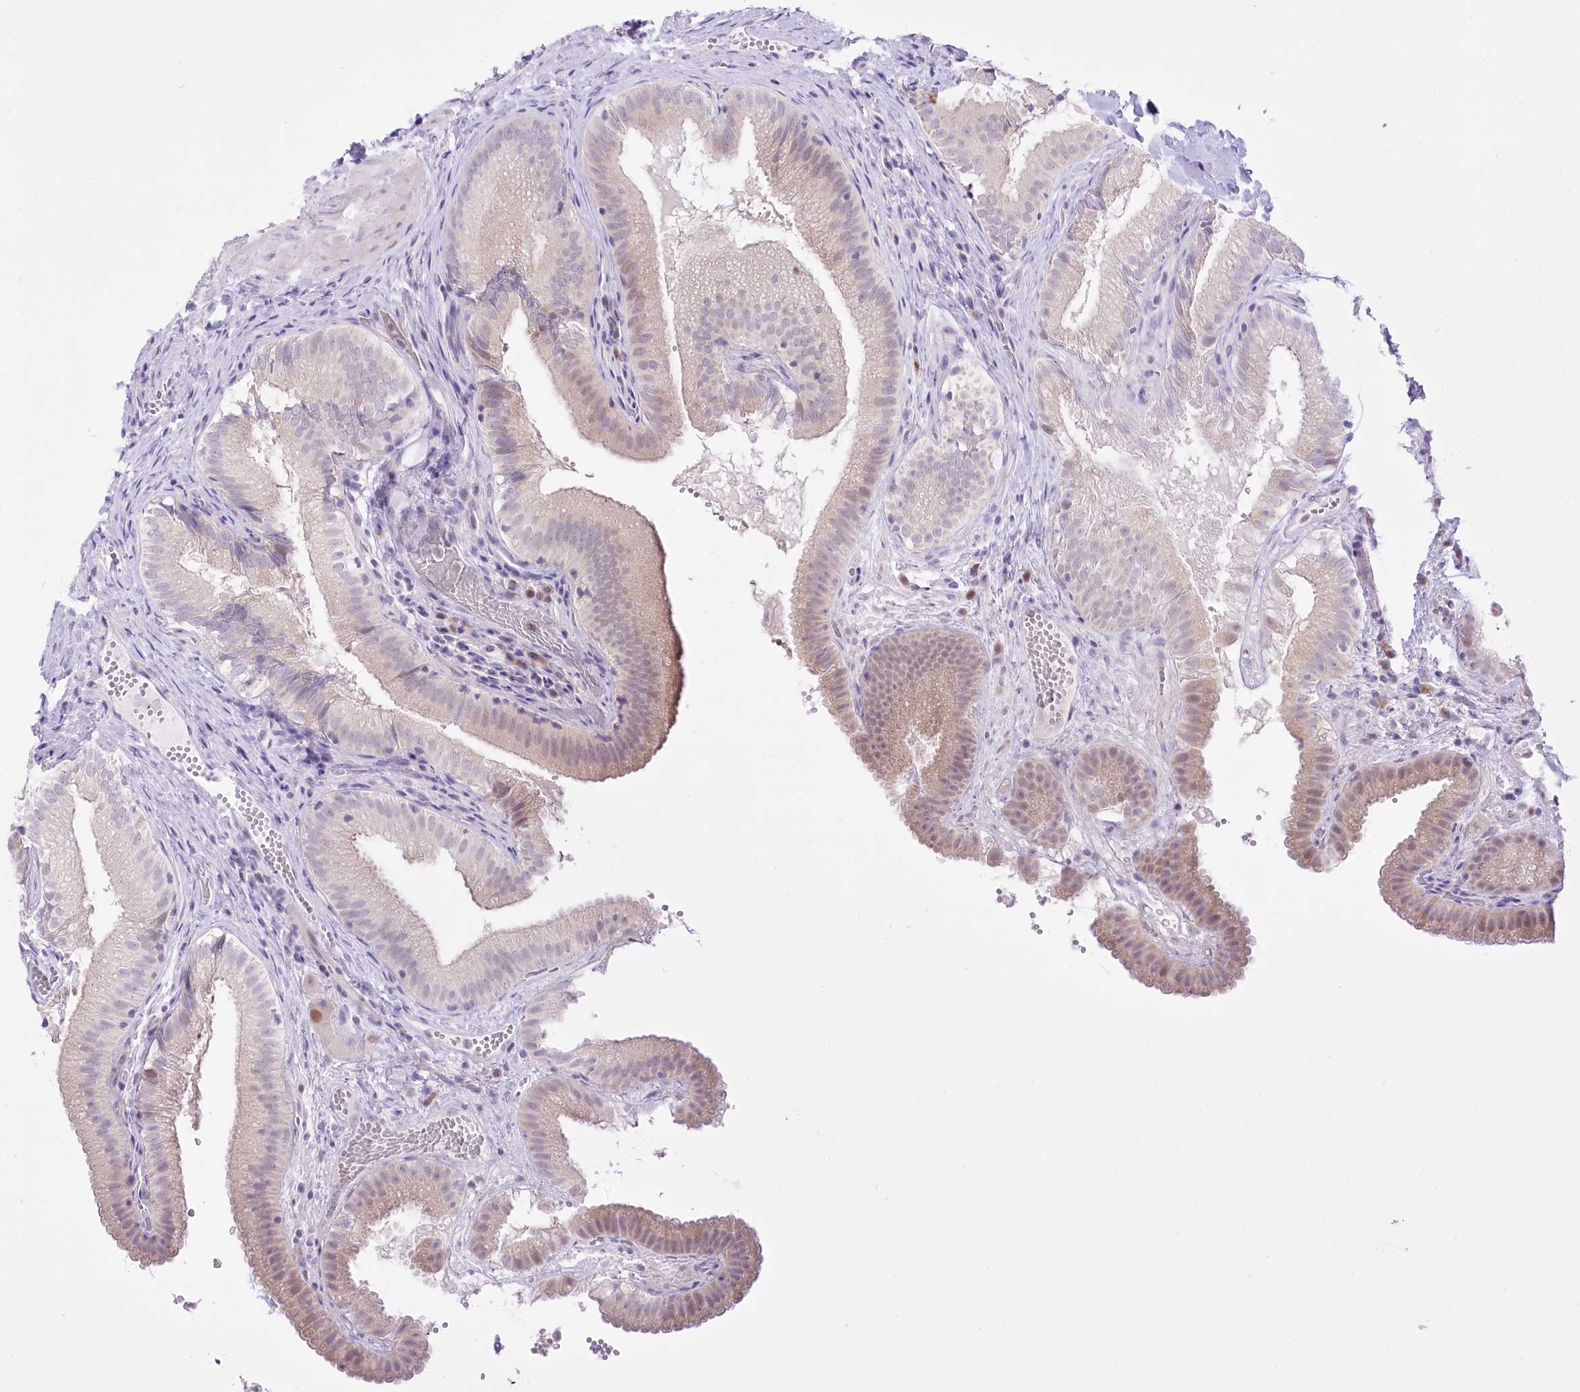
{"staining": {"intensity": "weak", "quantity": "<25%", "location": "cytoplasmic/membranous"}, "tissue": "gallbladder", "cell_type": "Glandular cells", "image_type": "normal", "snomed": [{"axis": "morphology", "description": "Normal tissue, NOS"}, {"axis": "topography", "description": "Gallbladder"}], "caption": "This is an immunohistochemistry (IHC) image of normal gallbladder. There is no expression in glandular cells.", "gene": "BEND7", "patient": {"sex": "female", "age": 30}}